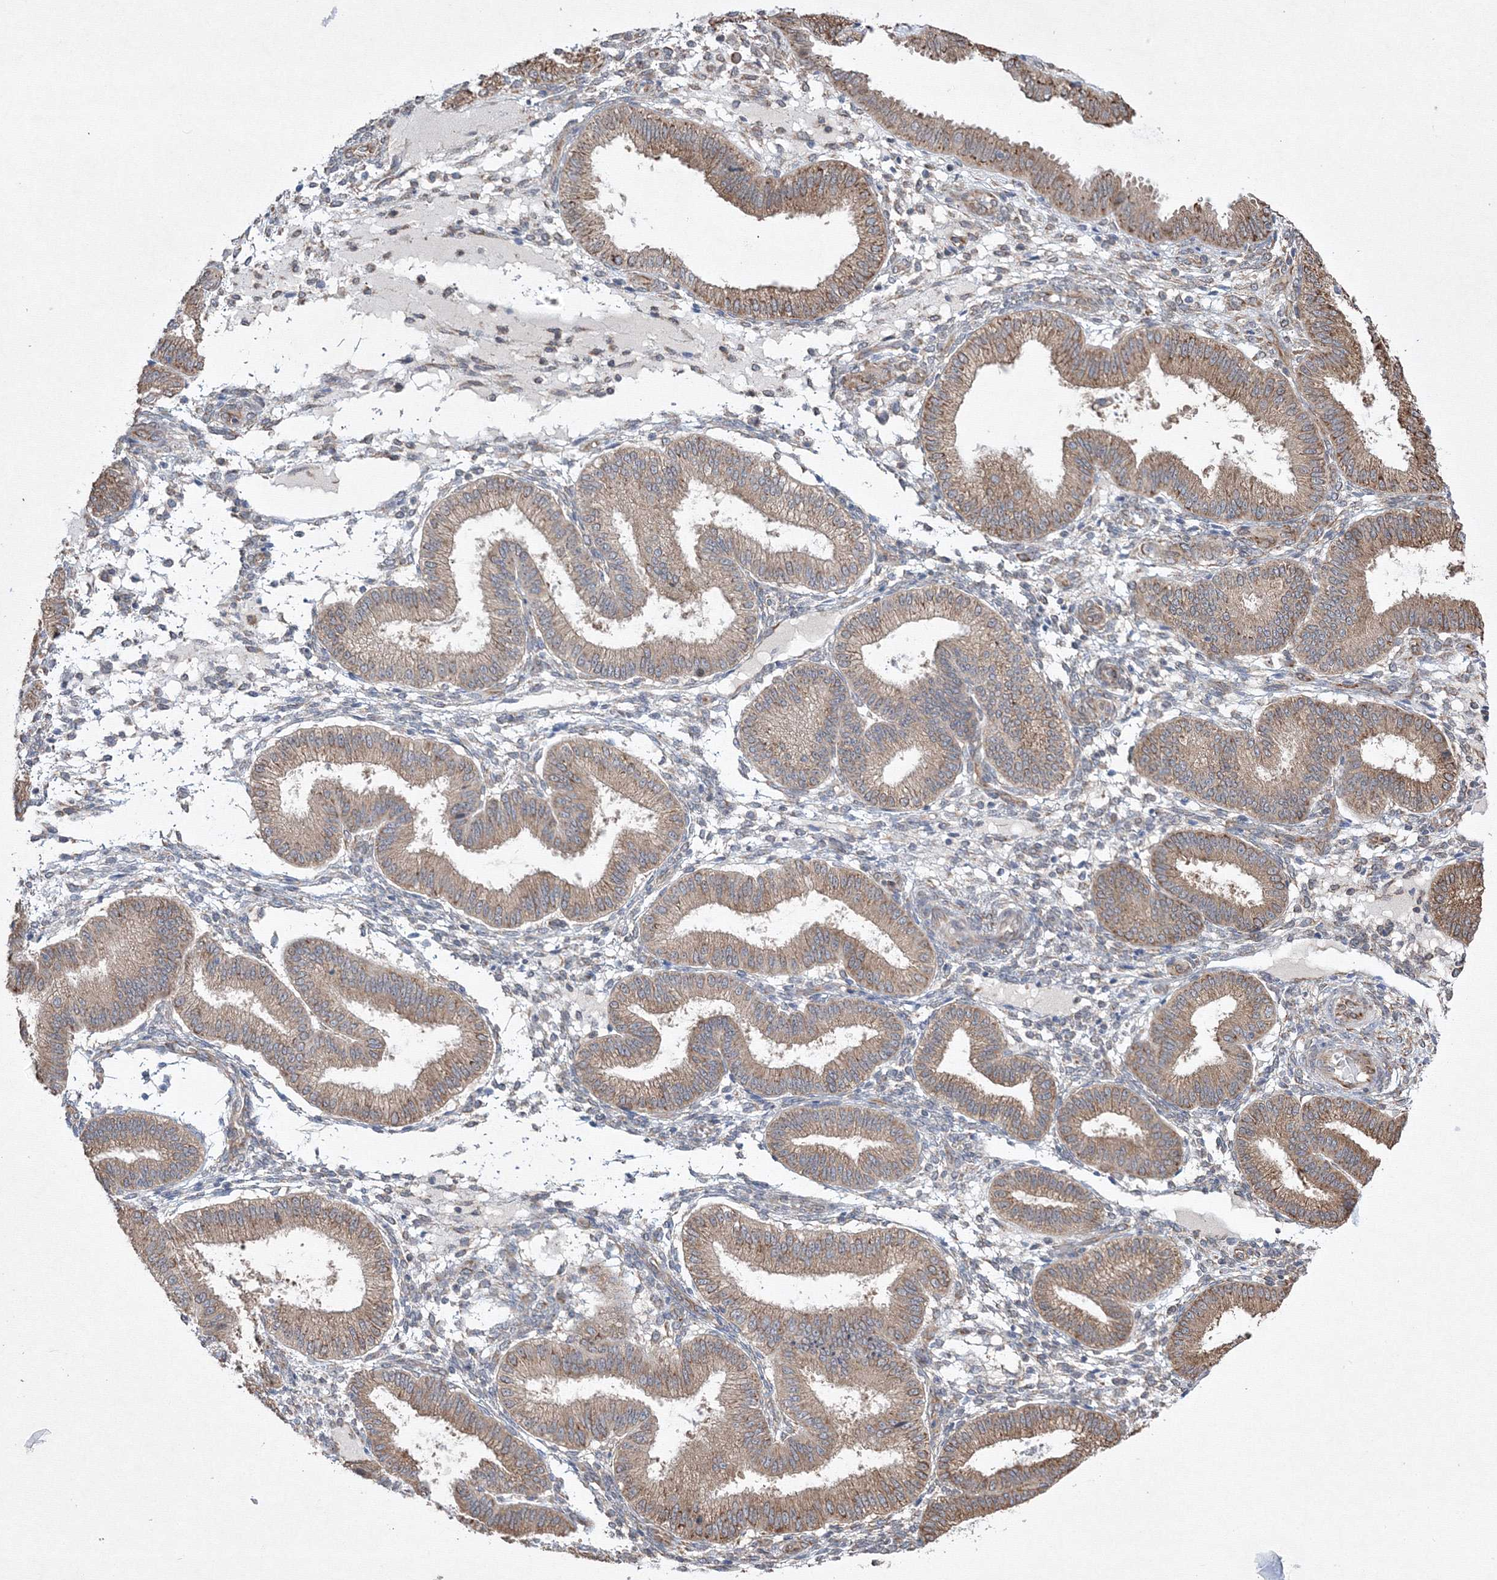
{"staining": {"intensity": "weak", "quantity": "25%-75%", "location": "cytoplasmic/membranous"}, "tissue": "endometrium", "cell_type": "Cells in endometrial stroma", "image_type": "normal", "snomed": [{"axis": "morphology", "description": "Normal tissue, NOS"}, {"axis": "topography", "description": "Endometrium"}], "caption": "Brown immunohistochemical staining in unremarkable endometrium exhibits weak cytoplasmic/membranous positivity in about 25%-75% of cells in endometrial stroma.", "gene": "FBXL8", "patient": {"sex": "female", "age": 39}}